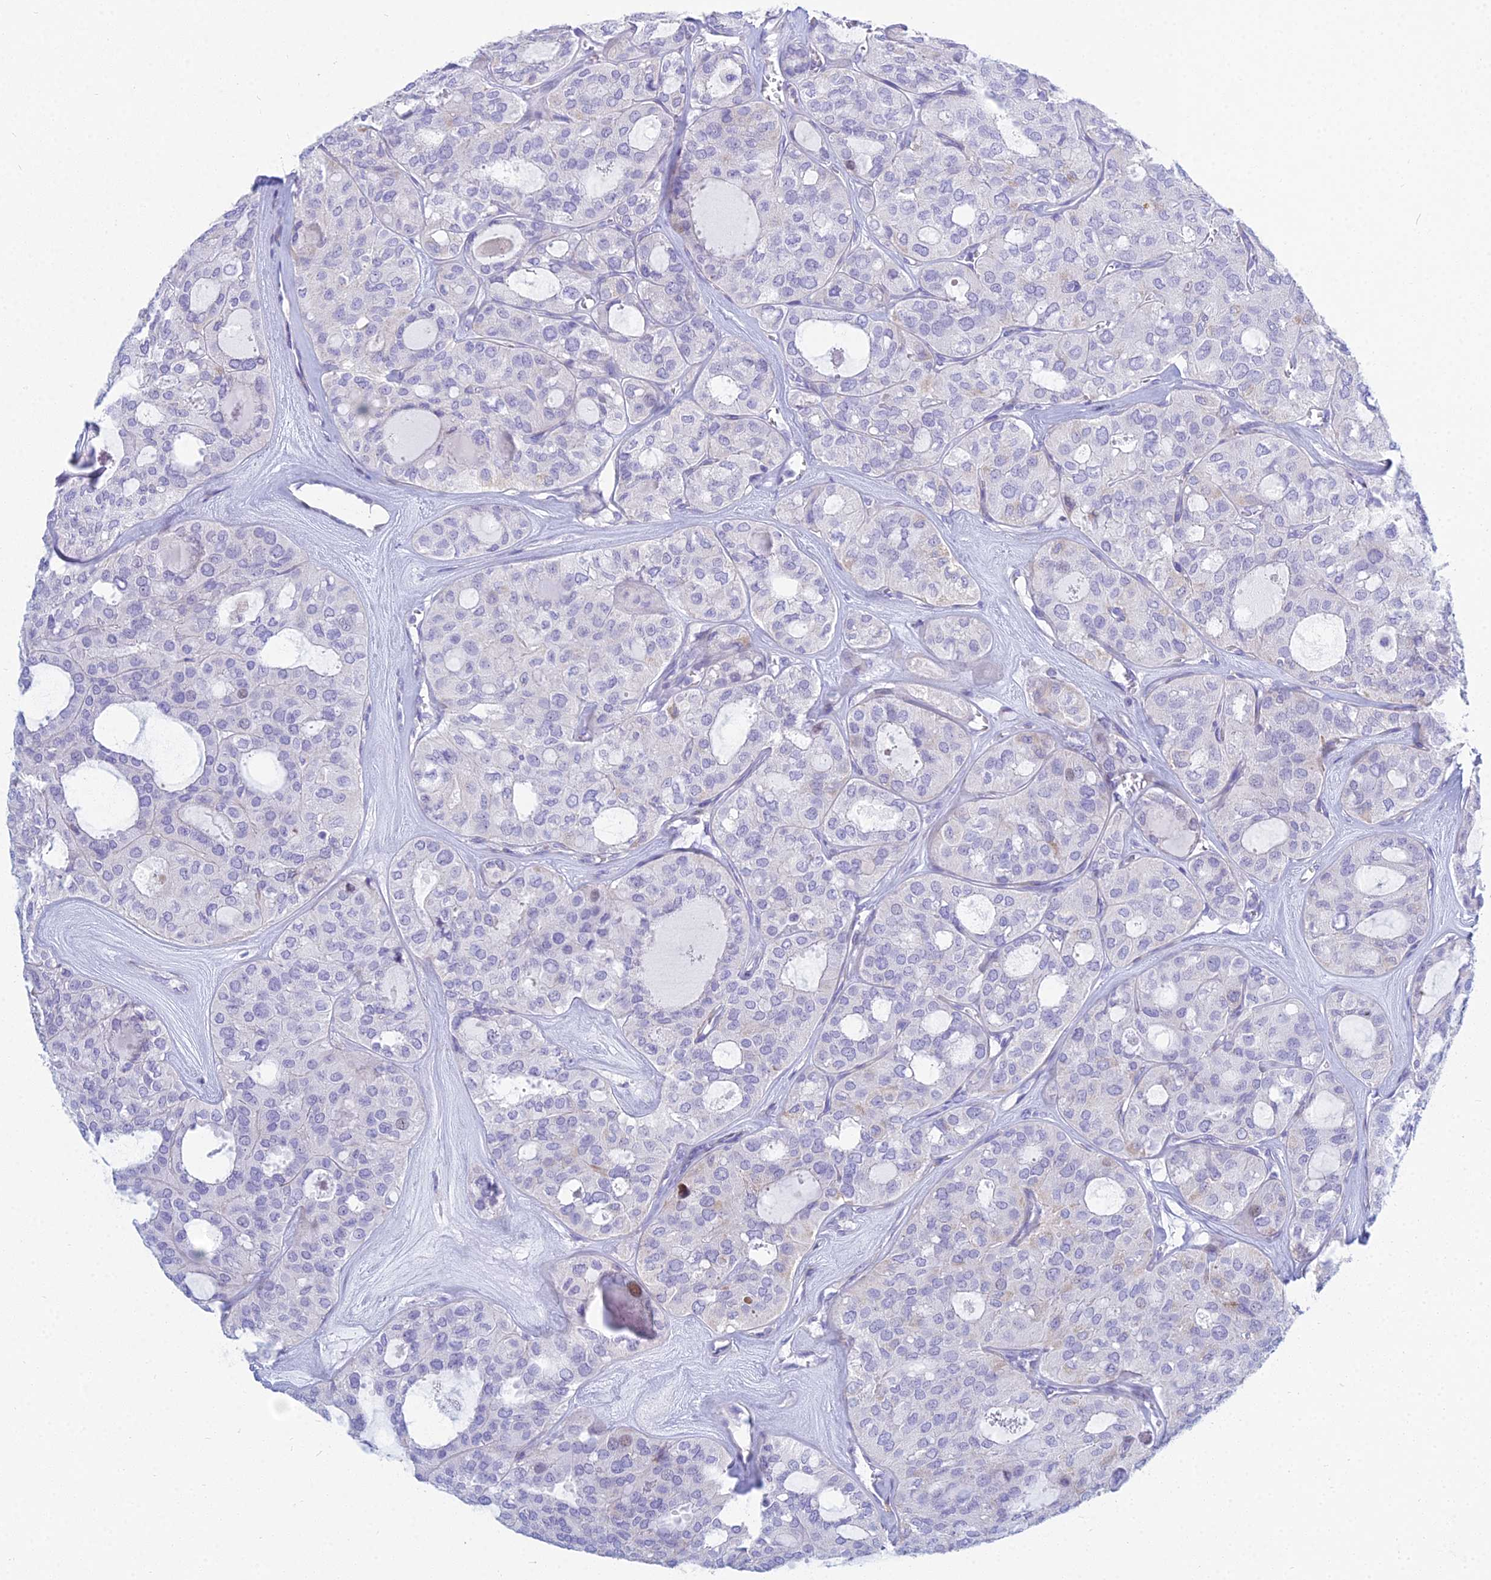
{"staining": {"intensity": "negative", "quantity": "none", "location": "none"}, "tissue": "thyroid cancer", "cell_type": "Tumor cells", "image_type": "cancer", "snomed": [{"axis": "morphology", "description": "Follicular adenoma carcinoma, NOS"}, {"axis": "topography", "description": "Thyroid gland"}], "caption": "Micrograph shows no significant protein positivity in tumor cells of thyroid cancer (follicular adenoma carcinoma).", "gene": "PRR13", "patient": {"sex": "male", "age": 75}}